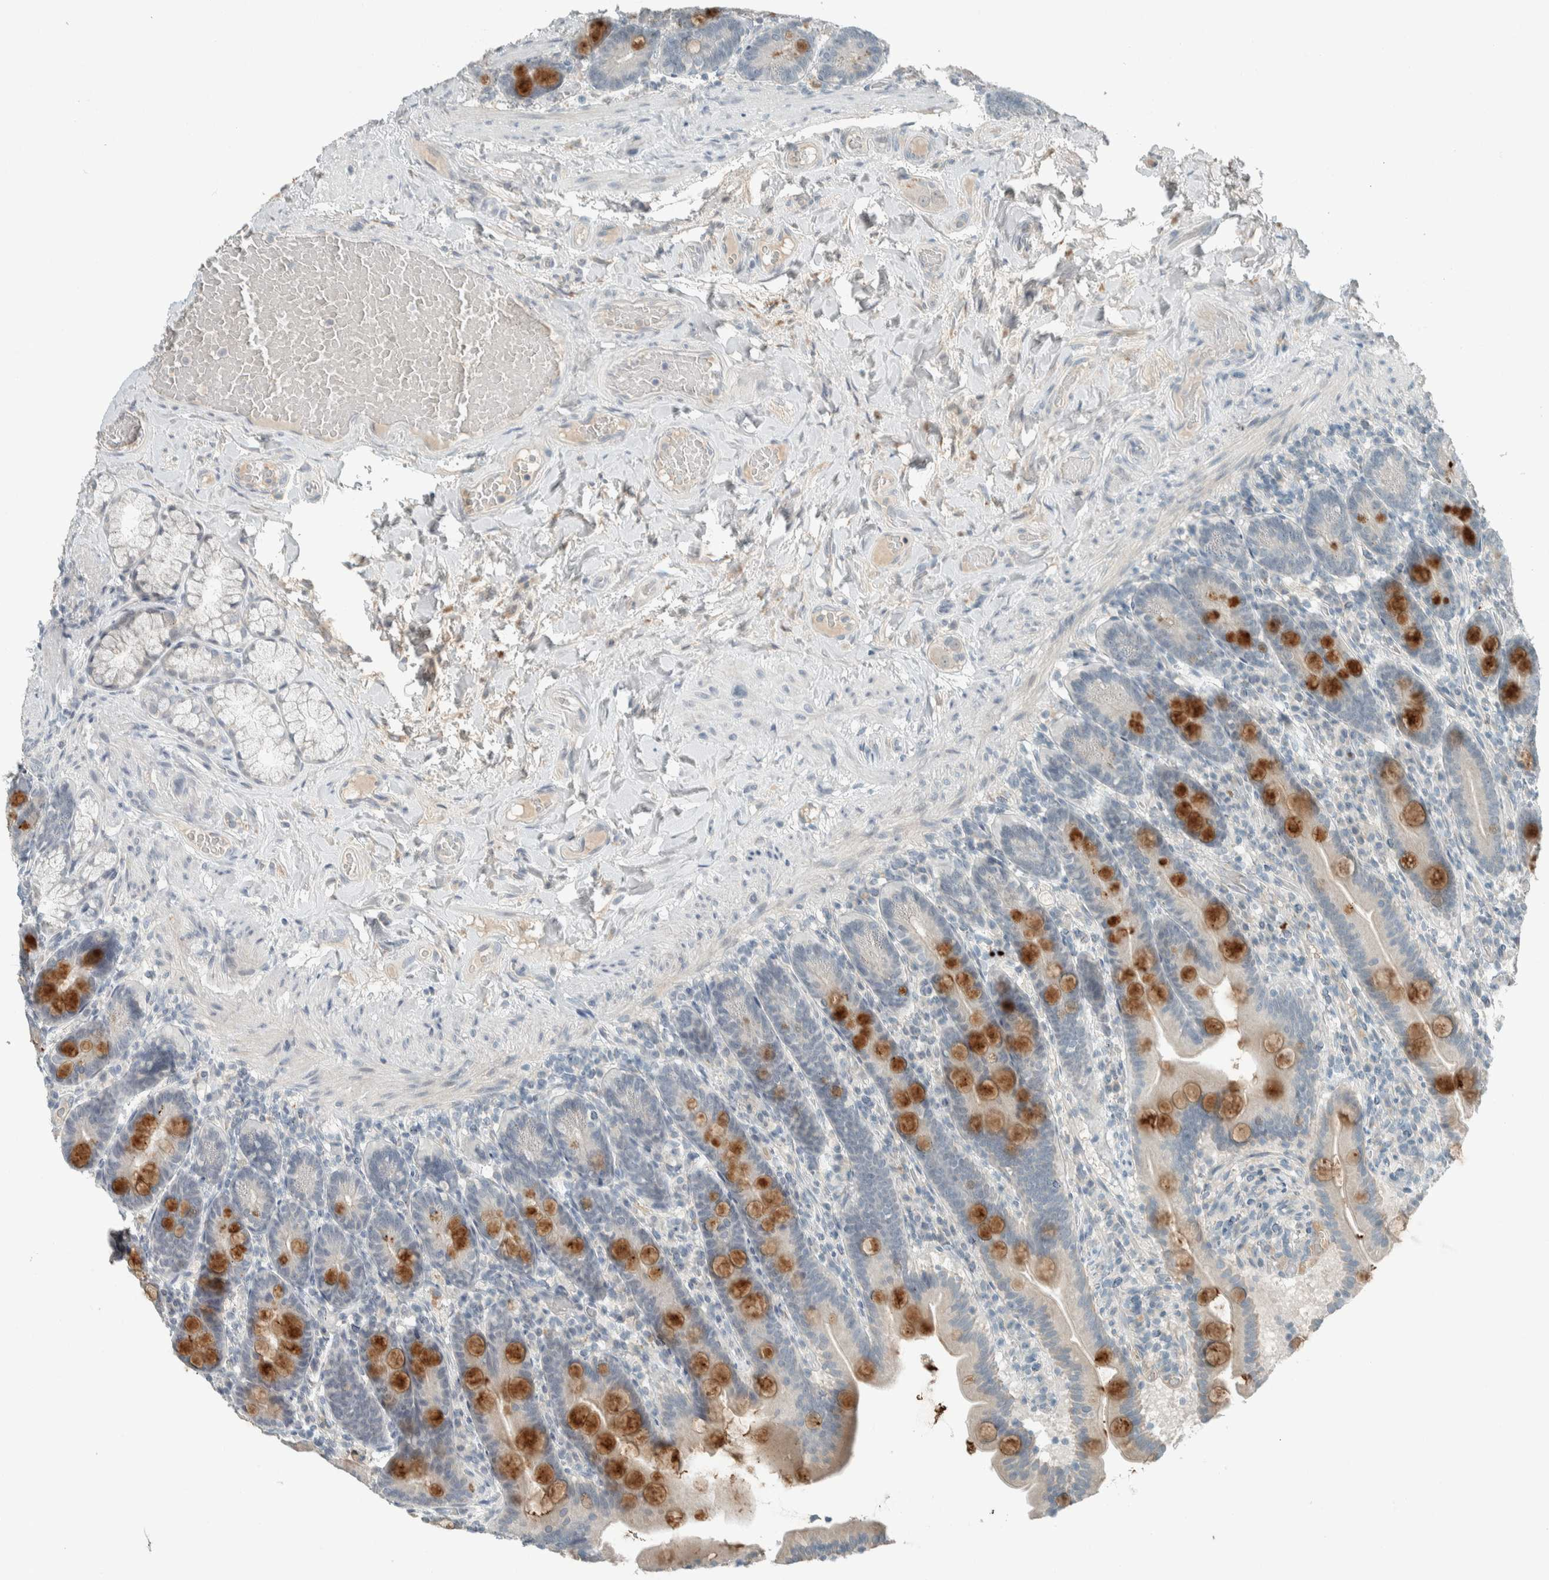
{"staining": {"intensity": "strong", "quantity": "<25%", "location": "cytoplasmic/membranous"}, "tissue": "duodenum", "cell_type": "Glandular cells", "image_type": "normal", "snomed": [{"axis": "morphology", "description": "Normal tissue, NOS"}, {"axis": "topography", "description": "Duodenum"}], "caption": "This micrograph displays IHC staining of benign duodenum, with medium strong cytoplasmic/membranous staining in approximately <25% of glandular cells.", "gene": "CERCAM", "patient": {"sex": "male", "age": 54}}